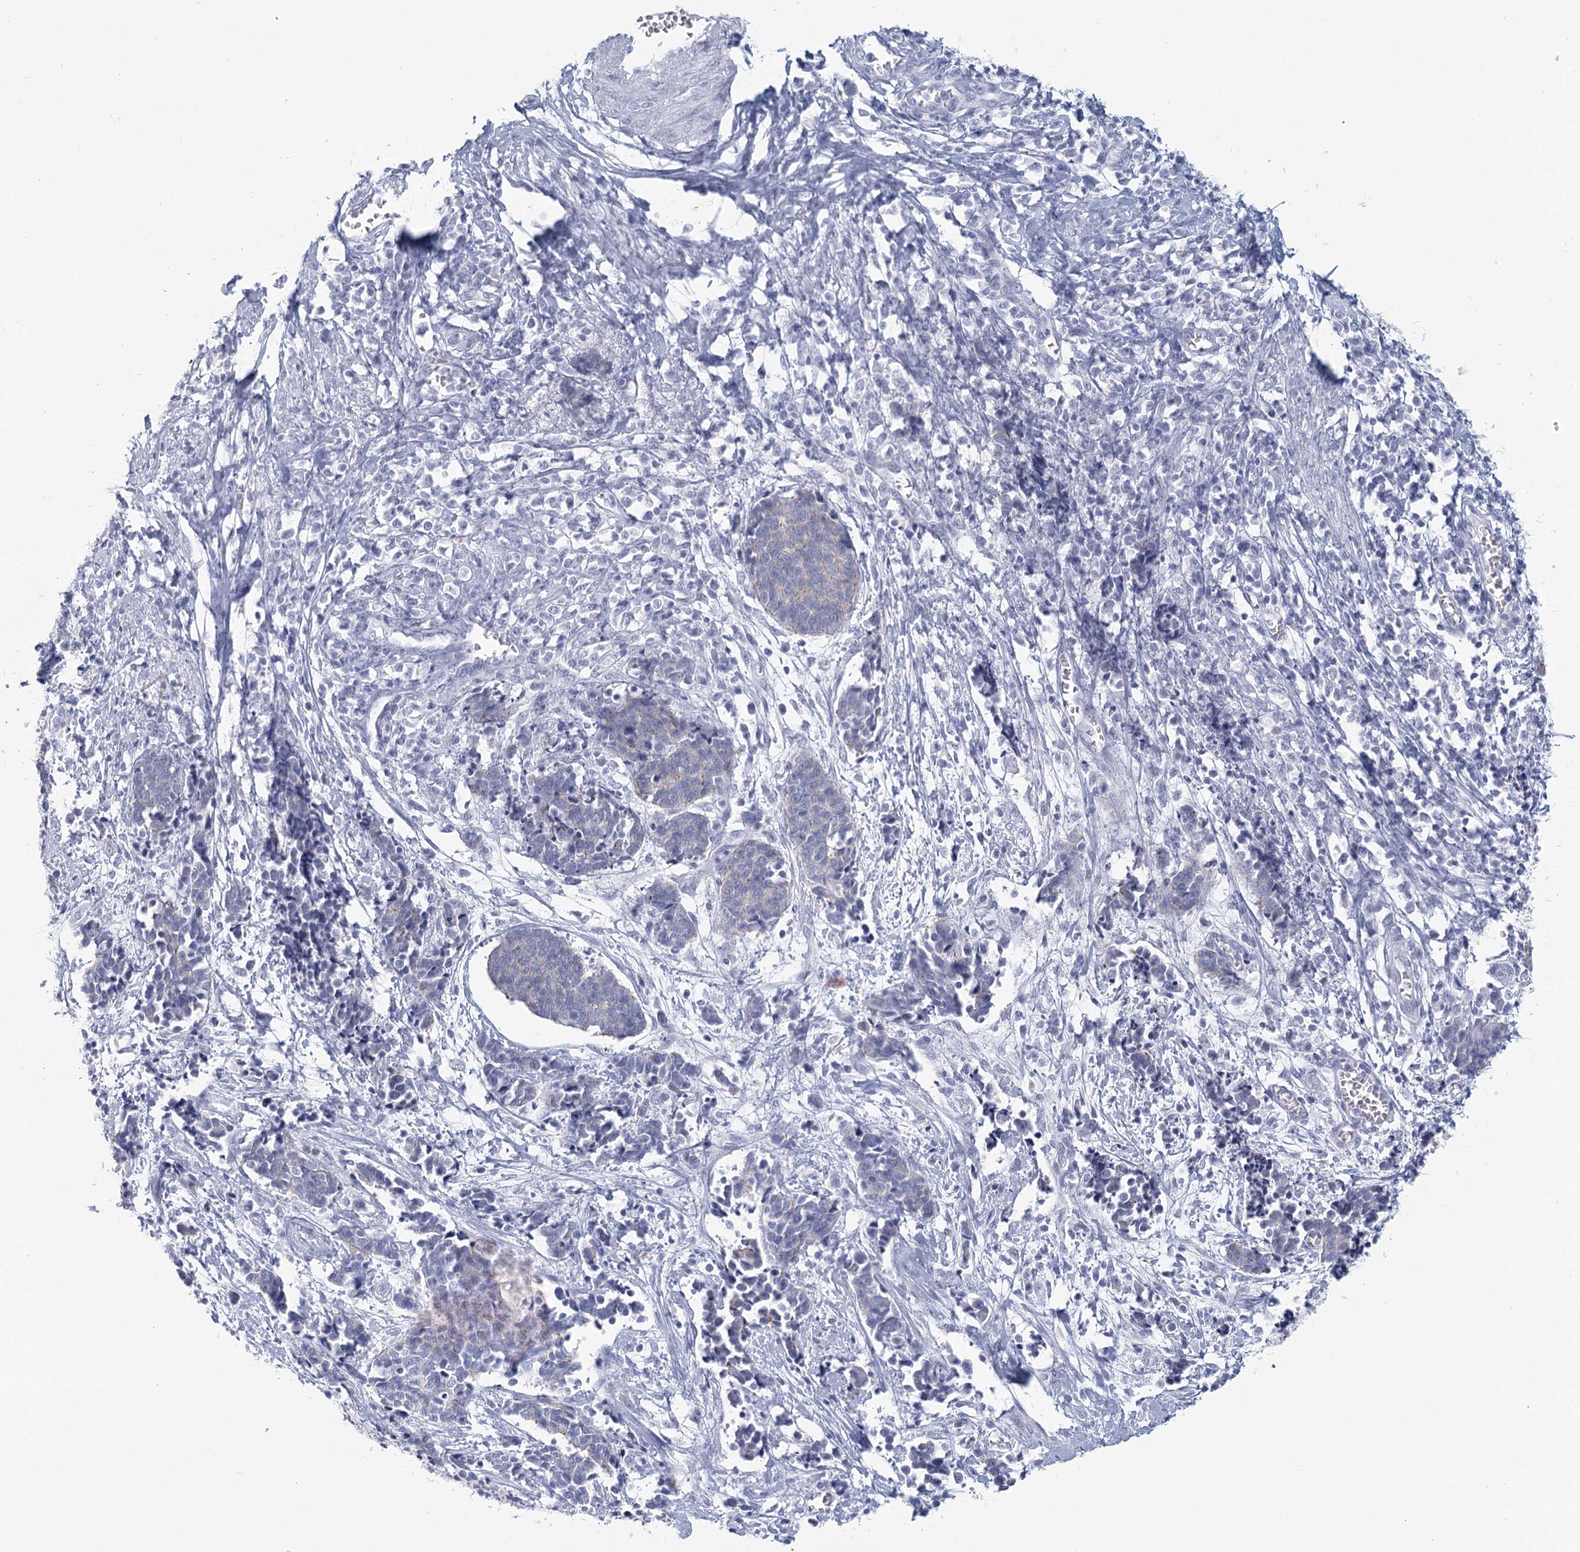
{"staining": {"intensity": "negative", "quantity": "none", "location": "none"}, "tissue": "cervical cancer", "cell_type": "Tumor cells", "image_type": "cancer", "snomed": [{"axis": "morphology", "description": "Squamous cell carcinoma, NOS"}, {"axis": "topography", "description": "Cervix"}], "caption": "A histopathology image of human cervical squamous cell carcinoma is negative for staining in tumor cells.", "gene": "WNT8B", "patient": {"sex": "female", "age": 35}}